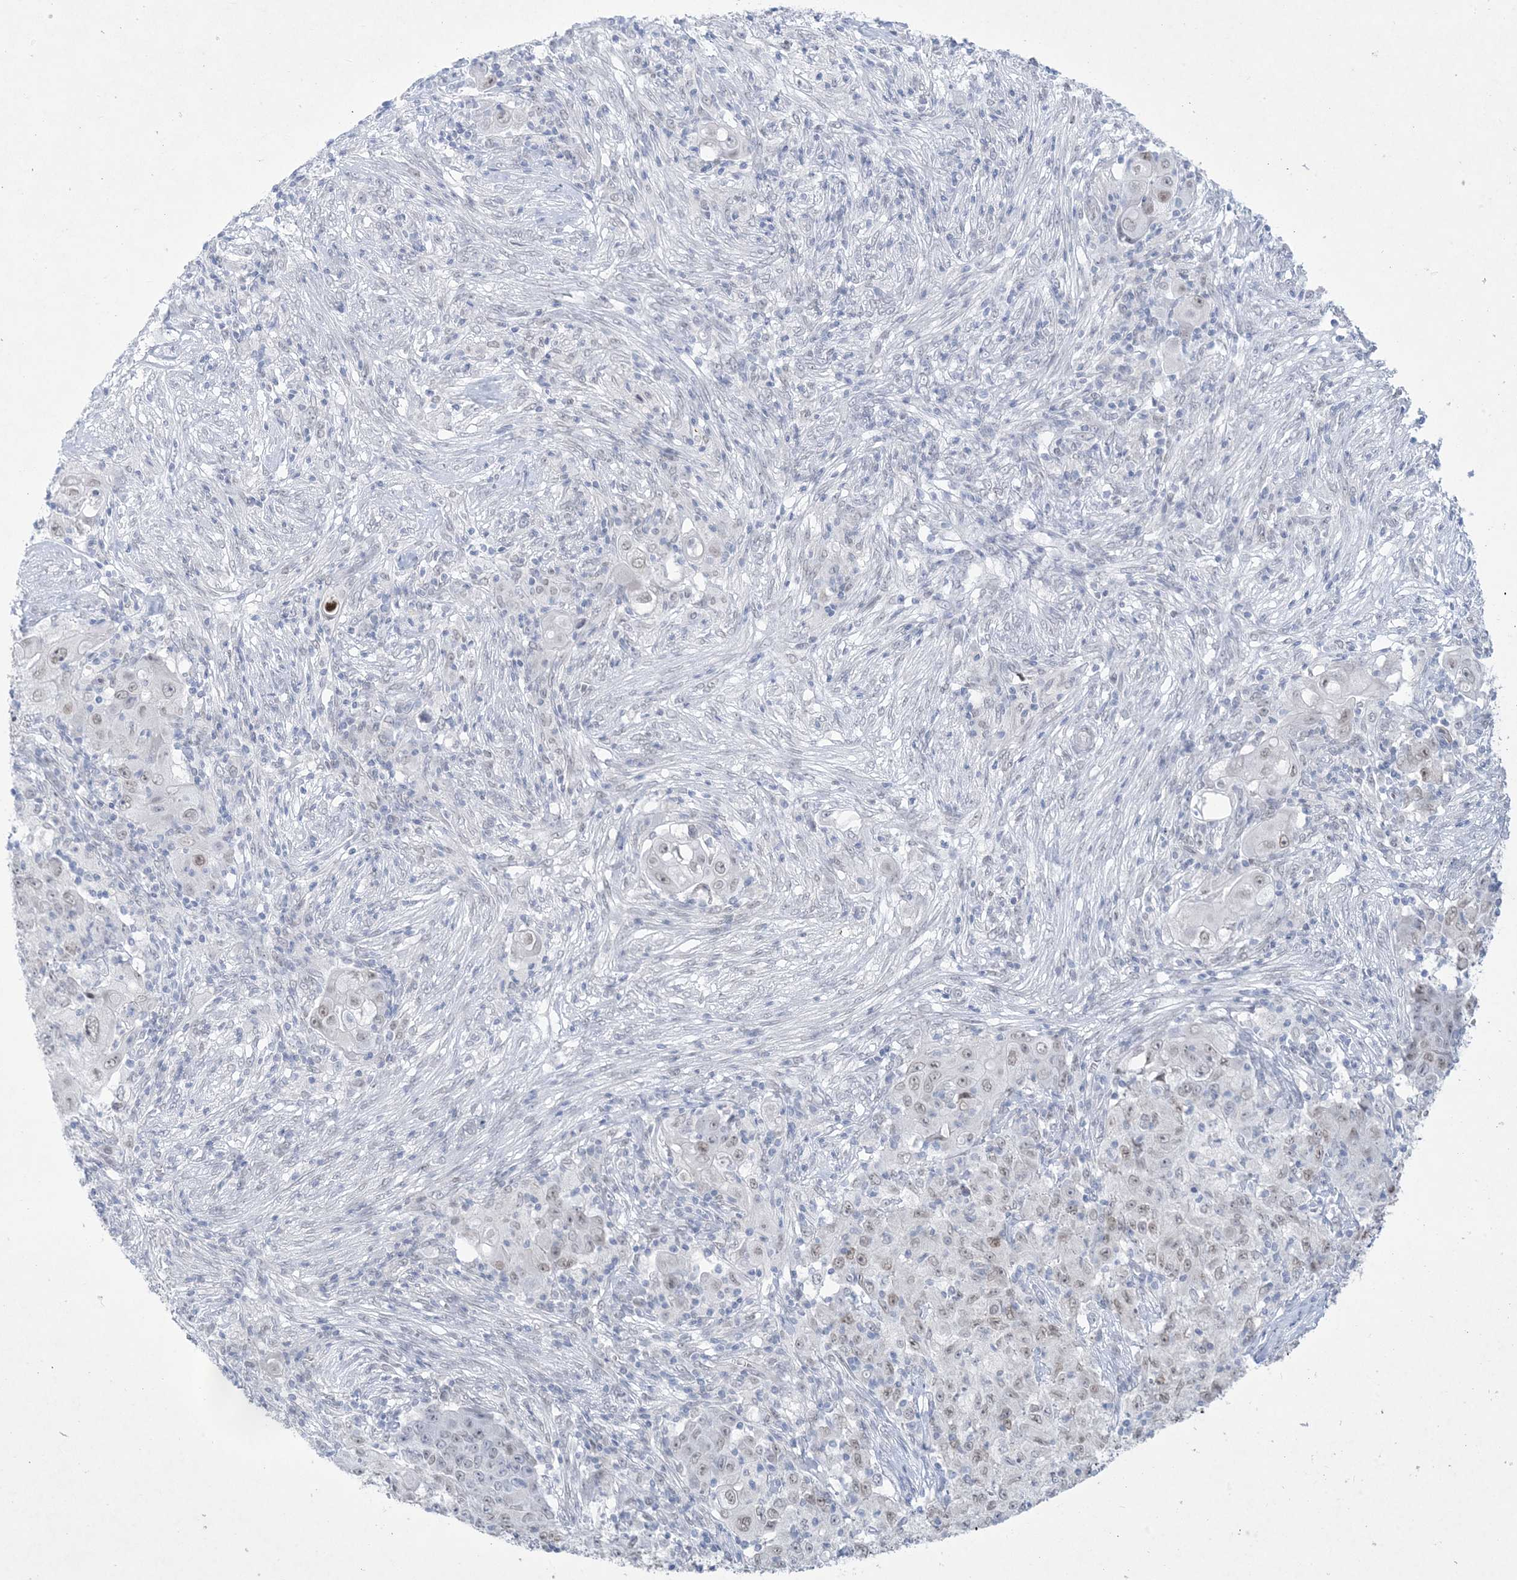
{"staining": {"intensity": "weak", "quantity": "25%-75%", "location": "nuclear"}, "tissue": "ovarian cancer", "cell_type": "Tumor cells", "image_type": "cancer", "snomed": [{"axis": "morphology", "description": "Carcinoma, endometroid"}, {"axis": "topography", "description": "Ovary"}], "caption": "The micrograph reveals a brown stain indicating the presence of a protein in the nuclear of tumor cells in endometroid carcinoma (ovarian).", "gene": "HOMEZ", "patient": {"sex": "female", "age": 42}}